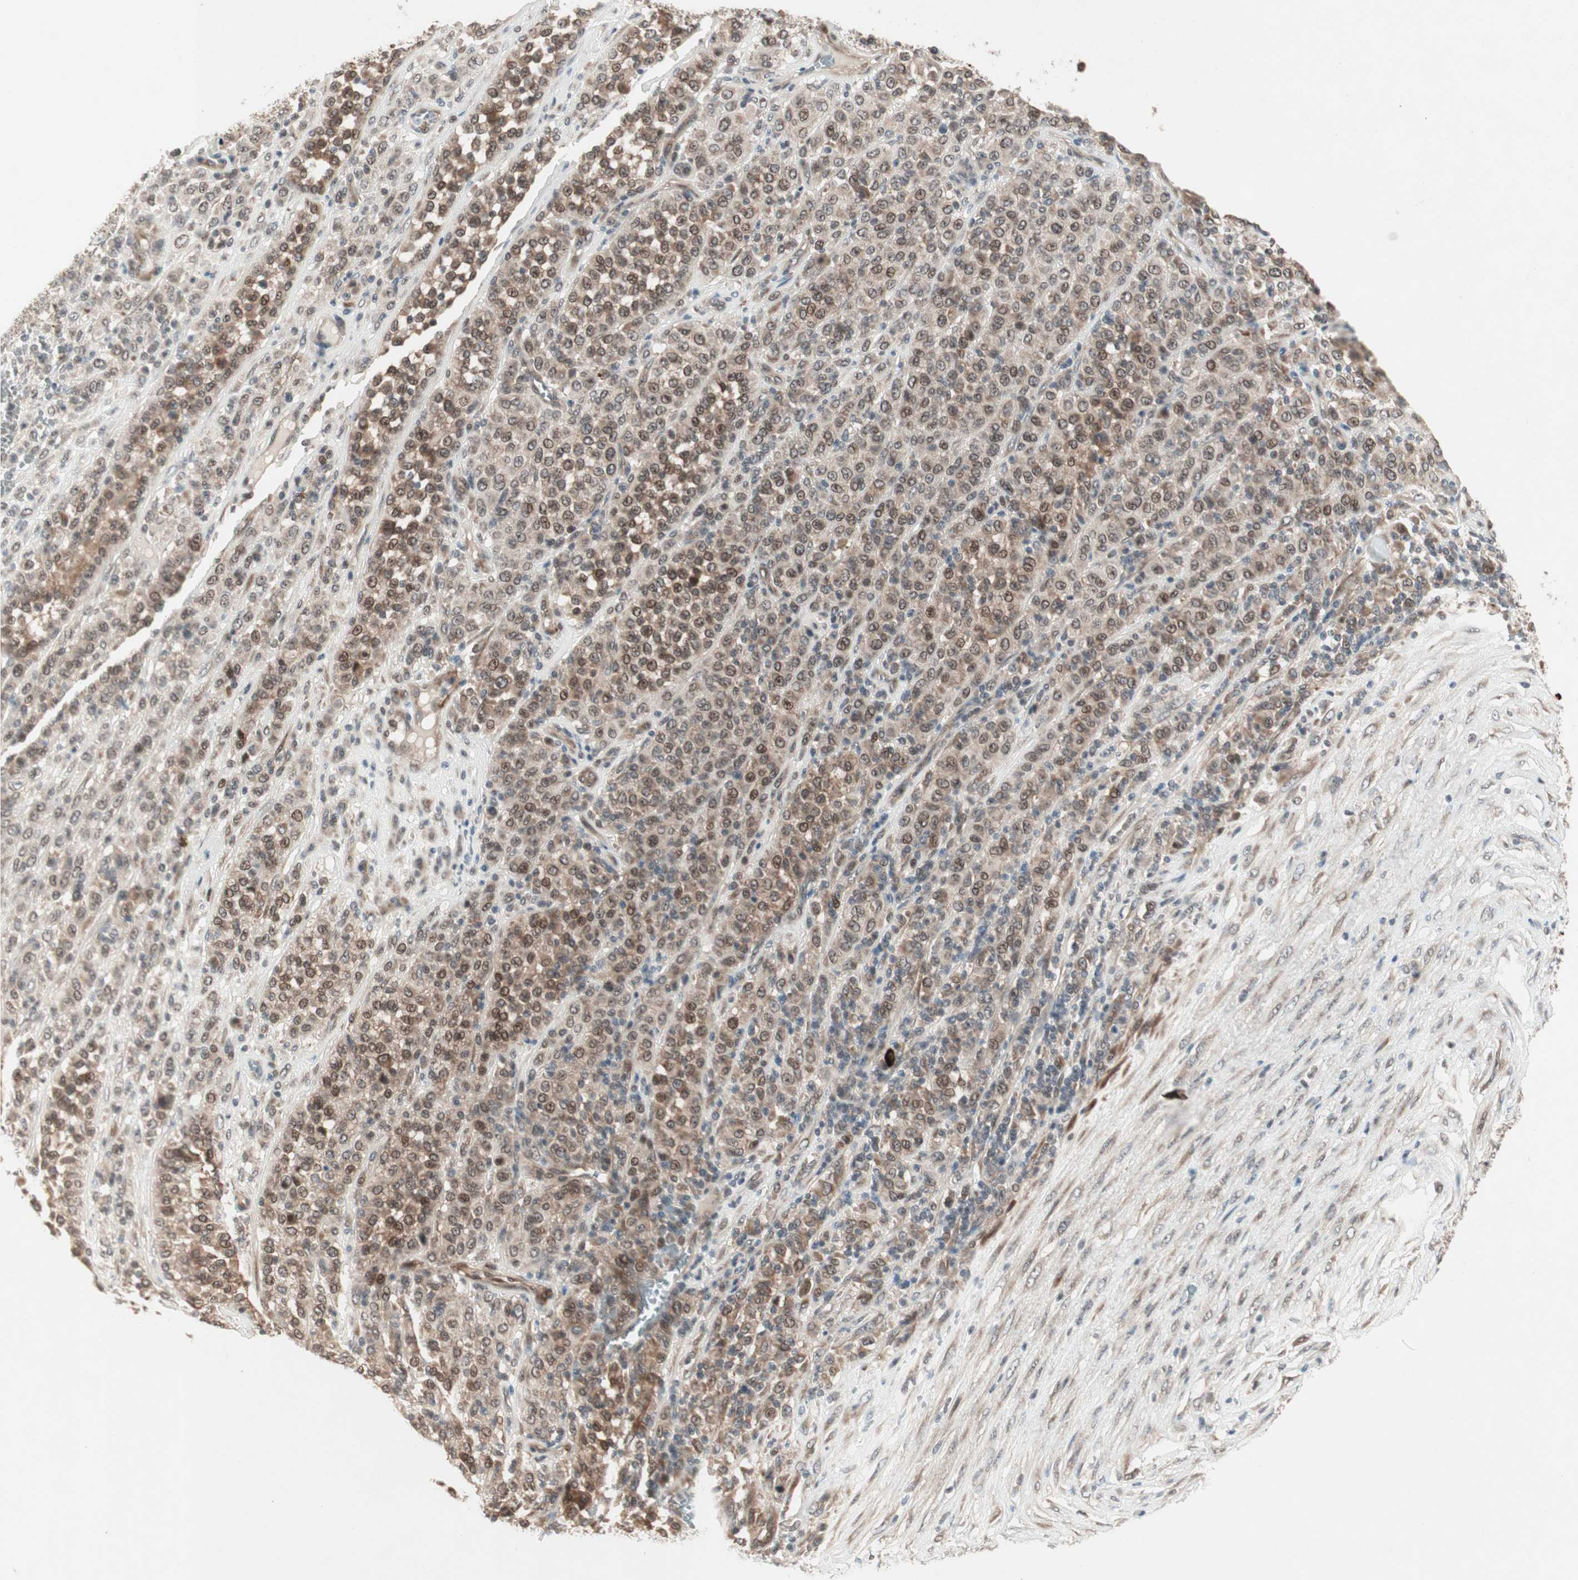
{"staining": {"intensity": "moderate", "quantity": ">75%", "location": "cytoplasmic/membranous,nuclear"}, "tissue": "melanoma", "cell_type": "Tumor cells", "image_type": "cancer", "snomed": [{"axis": "morphology", "description": "Malignant melanoma, Metastatic site"}, {"axis": "topography", "description": "Pancreas"}], "caption": "High-magnification brightfield microscopy of melanoma stained with DAB (brown) and counterstained with hematoxylin (blue). tumor cells exhibit moderate cytoplasmic/membranous and nuclear staining is present in about>75% of cells.", "gene": "PGBD1", "patient": {"sex": "female", "age": 30}}